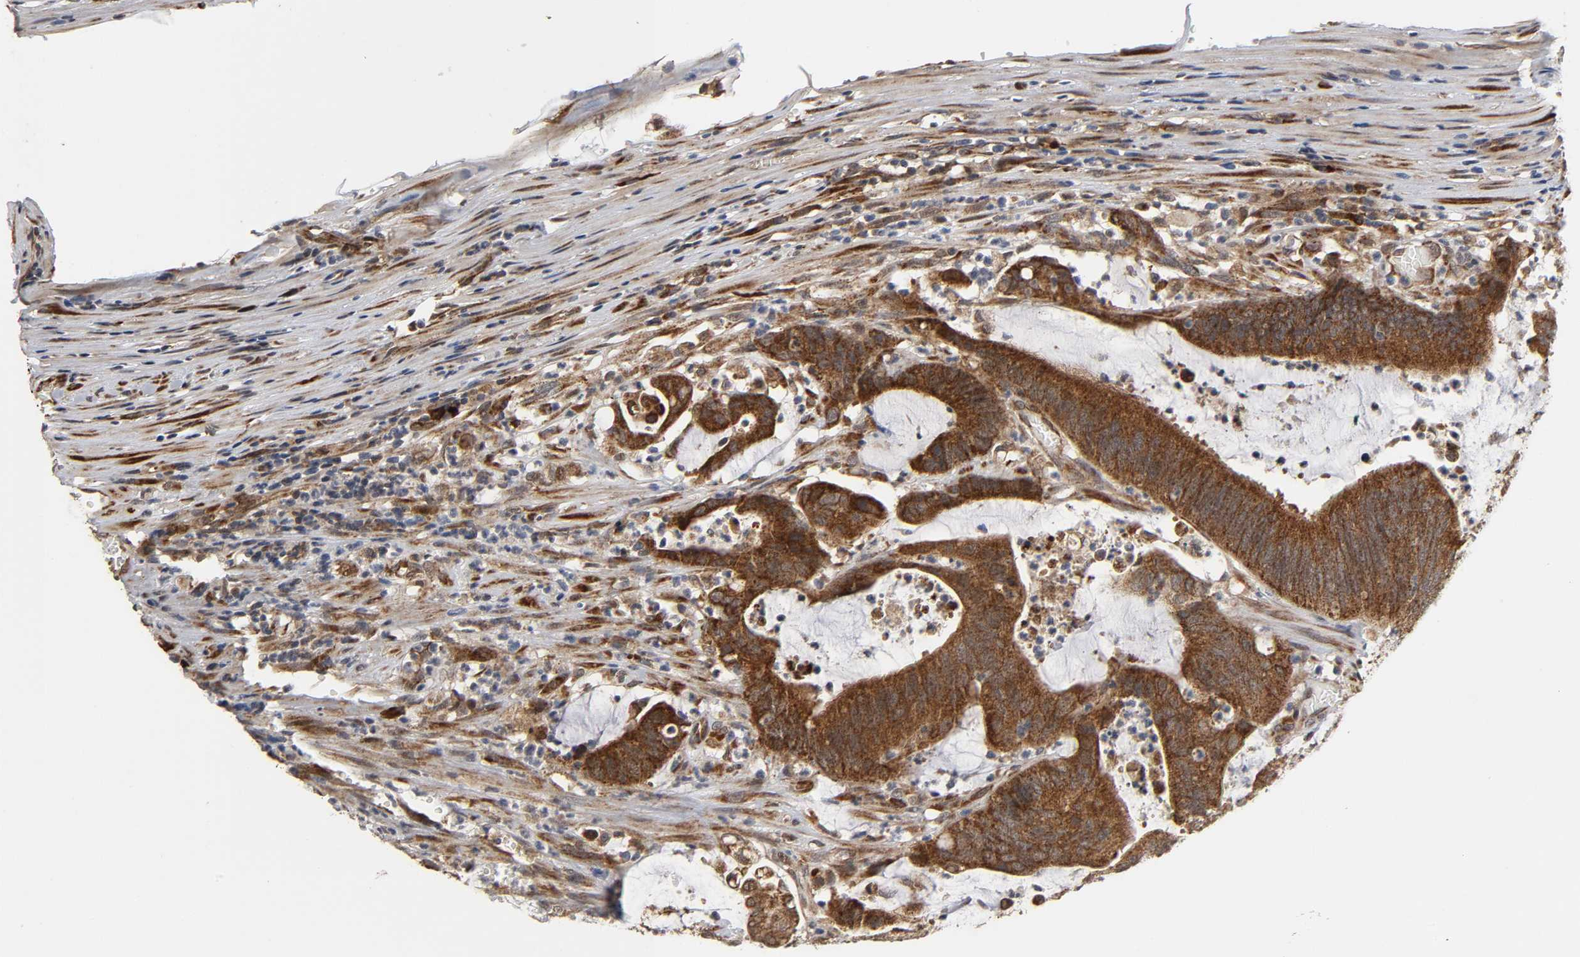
{"staining": {"intensity": "strong", "quantity": ">75%", "location": "cytoplasmic/membranous"}, "tissue": "colorectal cancer", "cell_type": "Tumor cells", "image_type": "cancer", "snomed": [{"axis": "morphology", "description": "Adenocarcinoma, NOS"}, {"axis": "topography", "description": "Rectum"}], "caption": "This is a micrograph of immunohistochemistry staining of adenocarcinoma (colorectal), which shows strong staining in the cytoplasmic/membranous of tumor cells.", "gene": "SLC30A9", "patient": {"sex": "female", "age": 66}}